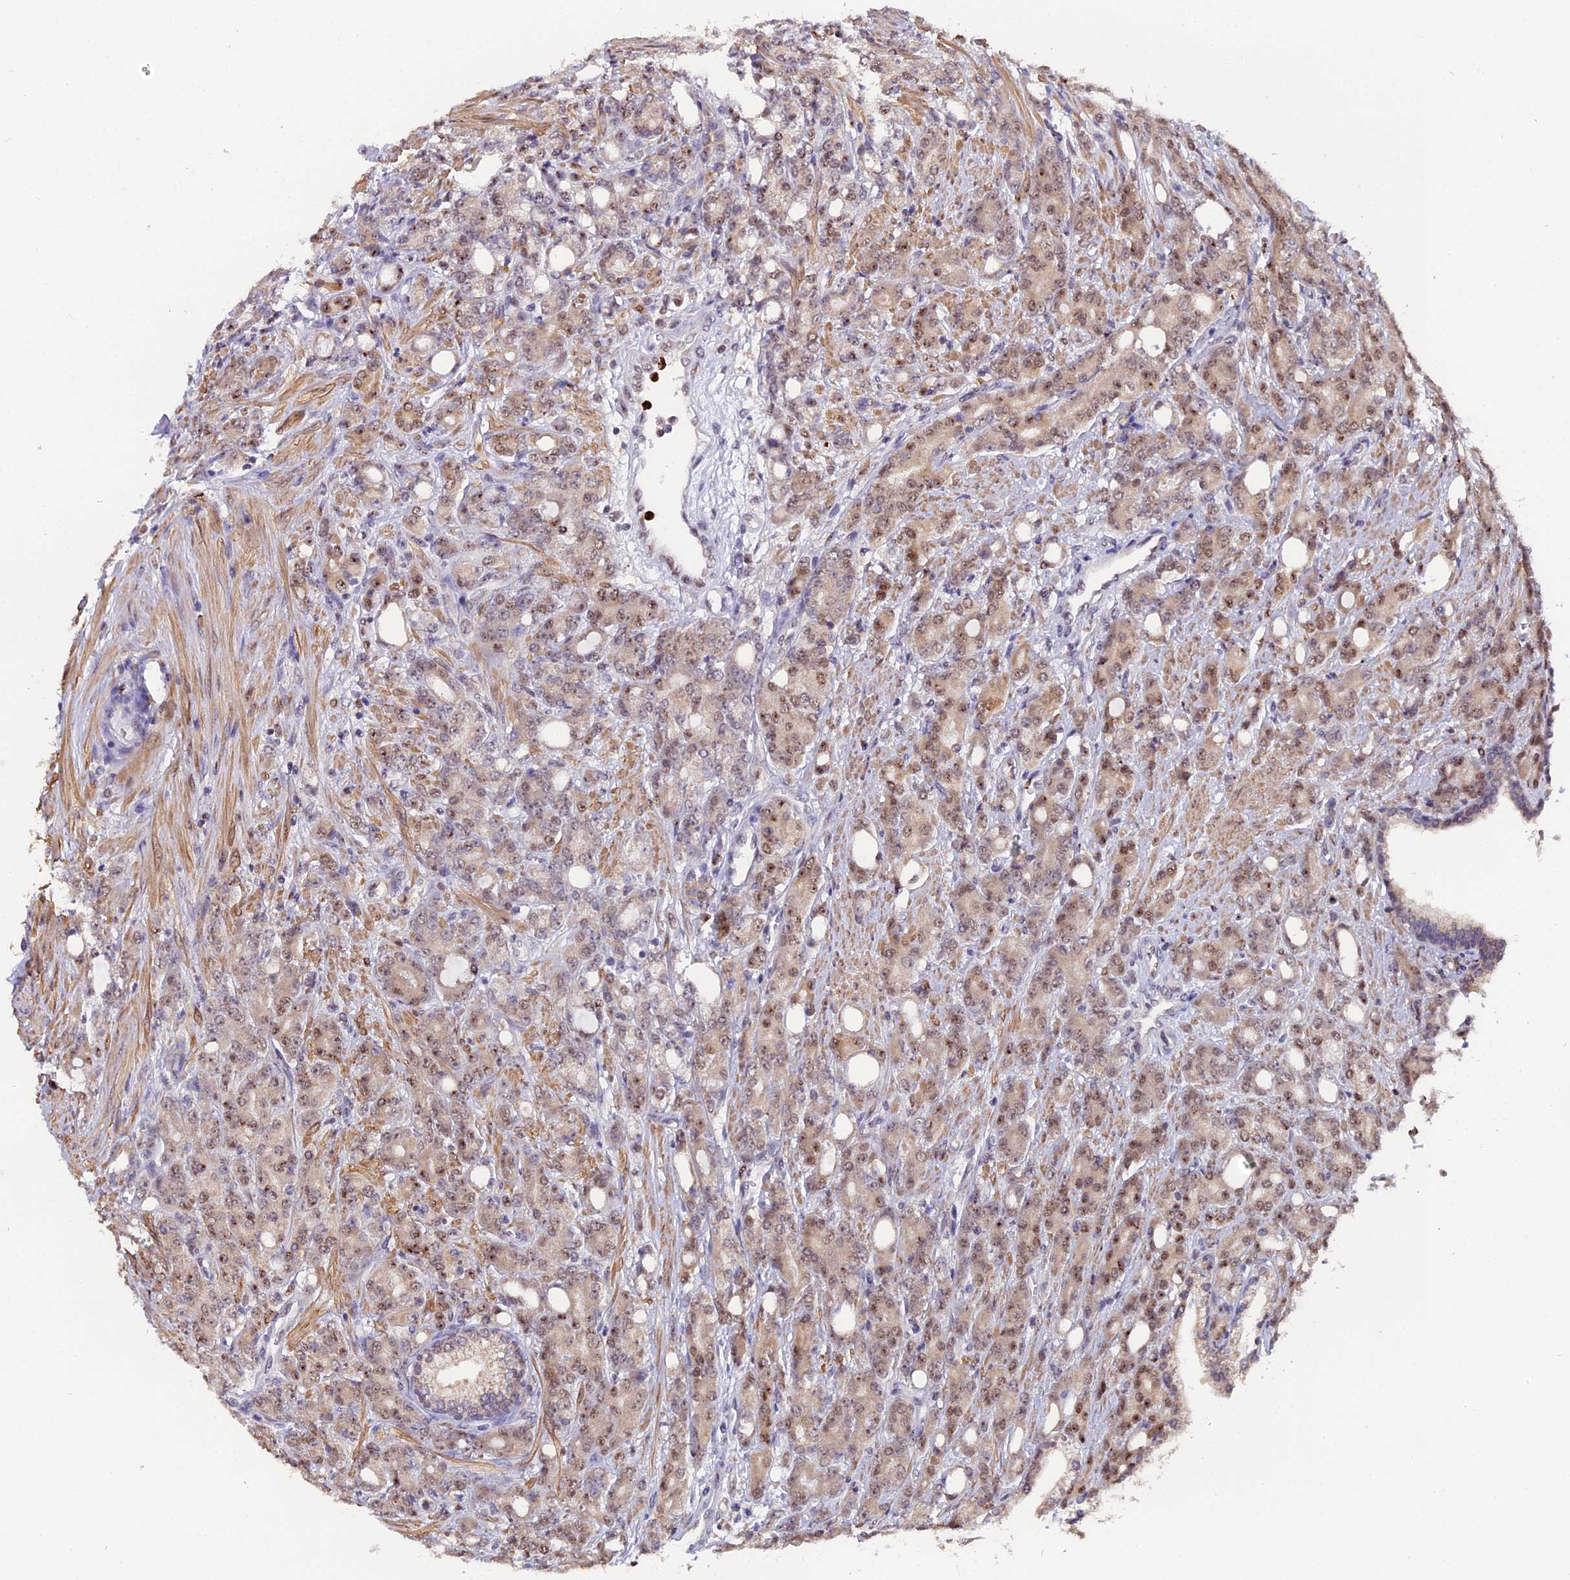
{"staining": {"intensity": "weak", "quantity": "25%-75%", "location": "nuclear"}, "tissue": "prostate cancer", "cell_type": "Tumor cells", "image_type": "cancer", "snomed": [{"axis": "morphology", "description": "Adenocarcinoma, High grade"}, {"axis": "topography", "description": "Prostate"}], "caption": "Immunohistochemical staining of human prostate high-grade adenocarcinoma exhibits weak nuclear protein expression in about 25%-75% of tumor cells. (DAB = brown stain, brightfield microscopy at high magnification).", "gene": "FAM118B", "patient": {"sex": "male", "age": 62}}